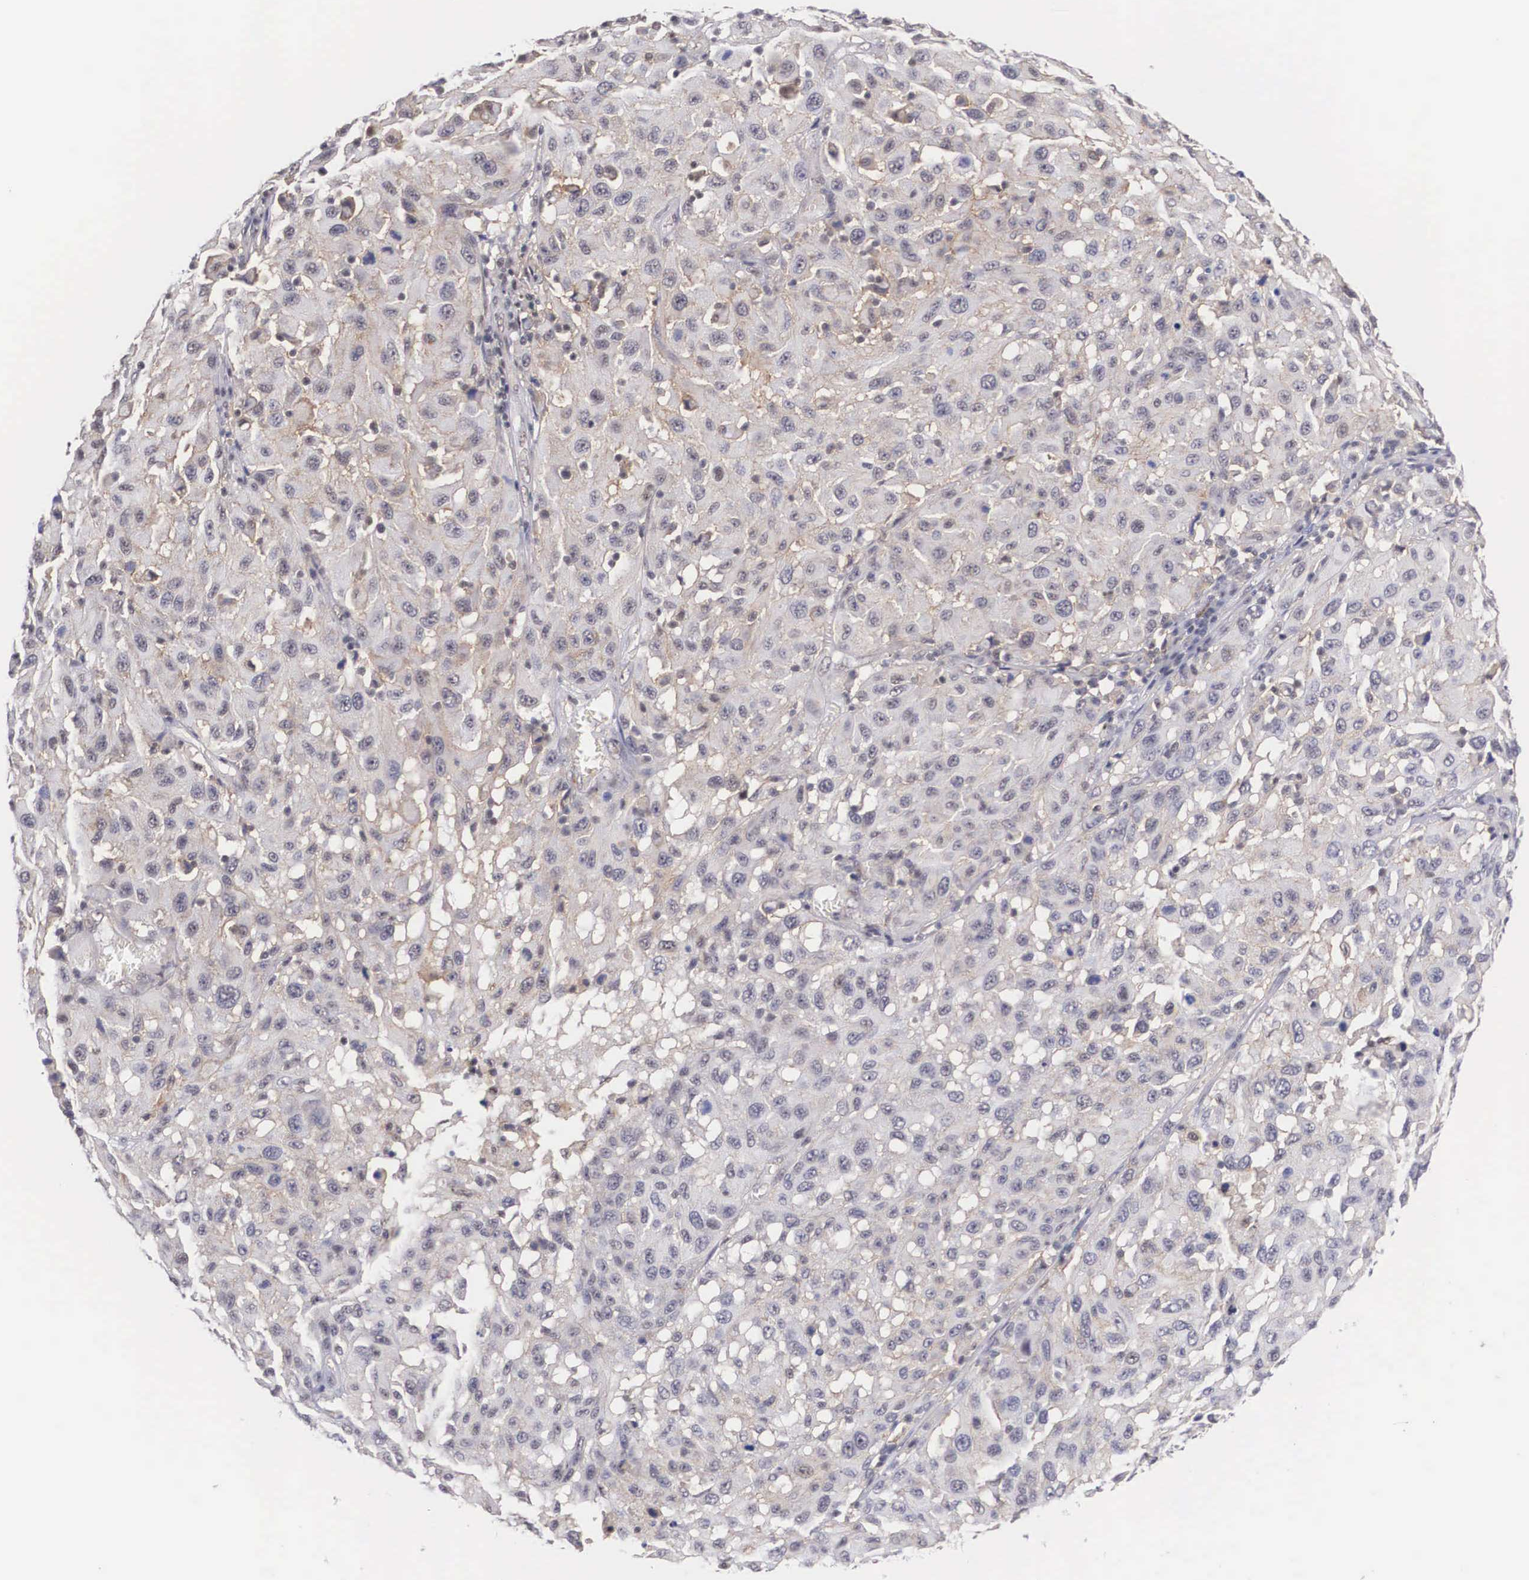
{"staining": {"intensity": "weak", "quantity": "25%-75%", "location": "cytoplasmic/membranous"}, "tissue": "melanoma", "cell_type": "Tumor cells", "image_type": "cancer", "snomed": [{"axis": "morphology", "description": "Malignant melanoma, NOS"}, {"axis": "topography", "description": "Skin"}], "caption": "The histopathology image exhibits staining of malignant melanoma, revealing weak cytoplasmic/membranous protein positivity (brown color) within tumor cells. The staining was performed using DAB (3,3'-diaminobenzidine), with brown indicating positive protein expression. Nuclei are stained blue with hematoxylin.", "gene": "NR4A2", "patient": {"sex": "female", "age": 77}}